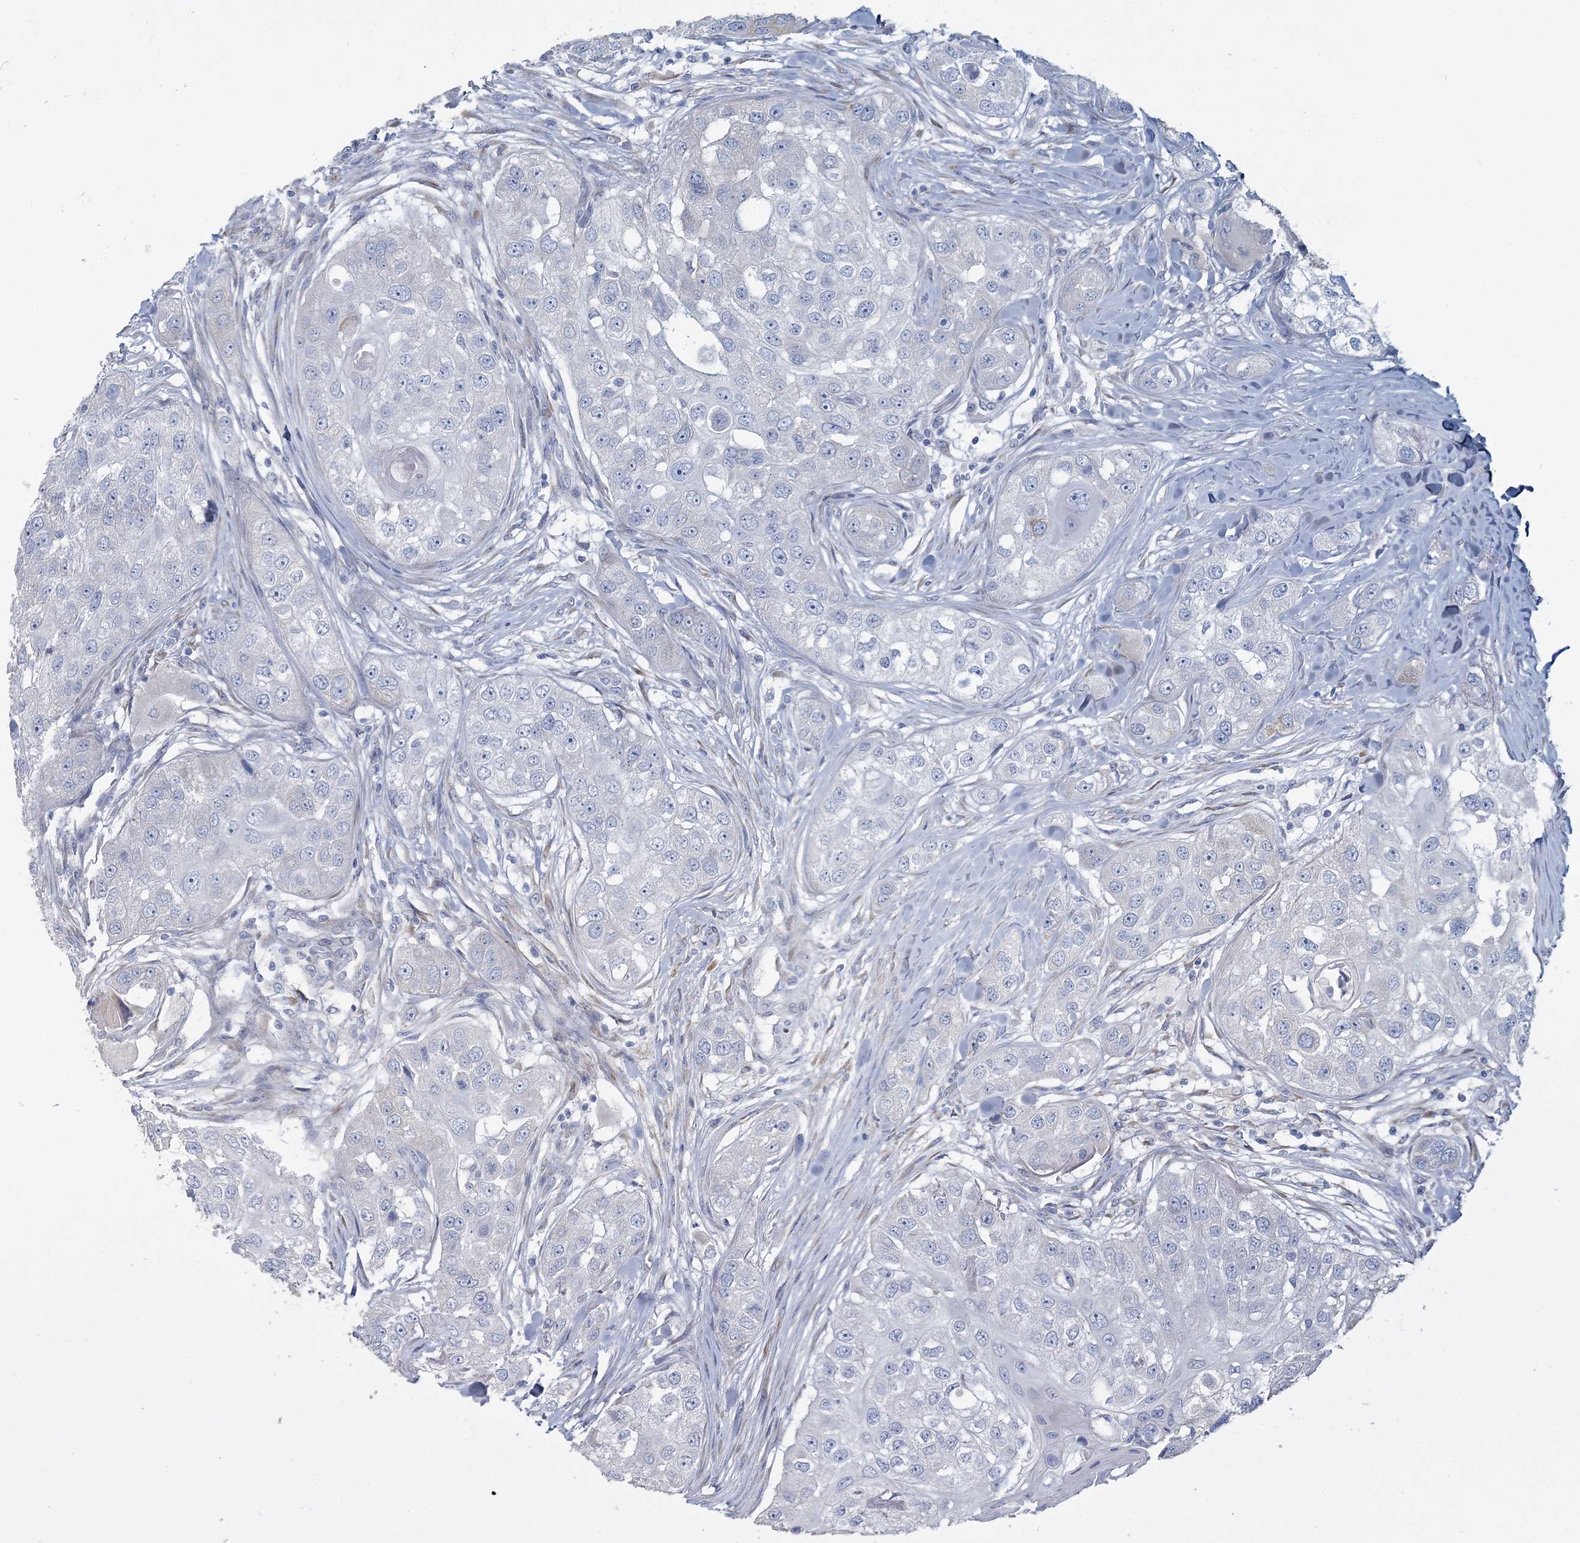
{"staining": {"intensity": "negative", "quantity": "none", "location": "none"}, "tissue": "head and neck cancer", "cell_type": "Tumor cells", "image_type": "cancer", "snomed": [{"axis": "morphology", "description": "Normal tissue, NOS"}, {"axis": "morphology", "description": "Squamous cell carcinoma, NOS"}, {"axis": "topography", "description": "Skeletal muscle"}, {"axis": "topography", "description": "Head-Neck"}], "caption": "The photomicrograph reveals no significant expression in tumor cells of head and neck squamous cell carcinoma.", "gene": "CMBL", "patient": {"sex": "male", "age": 51}}